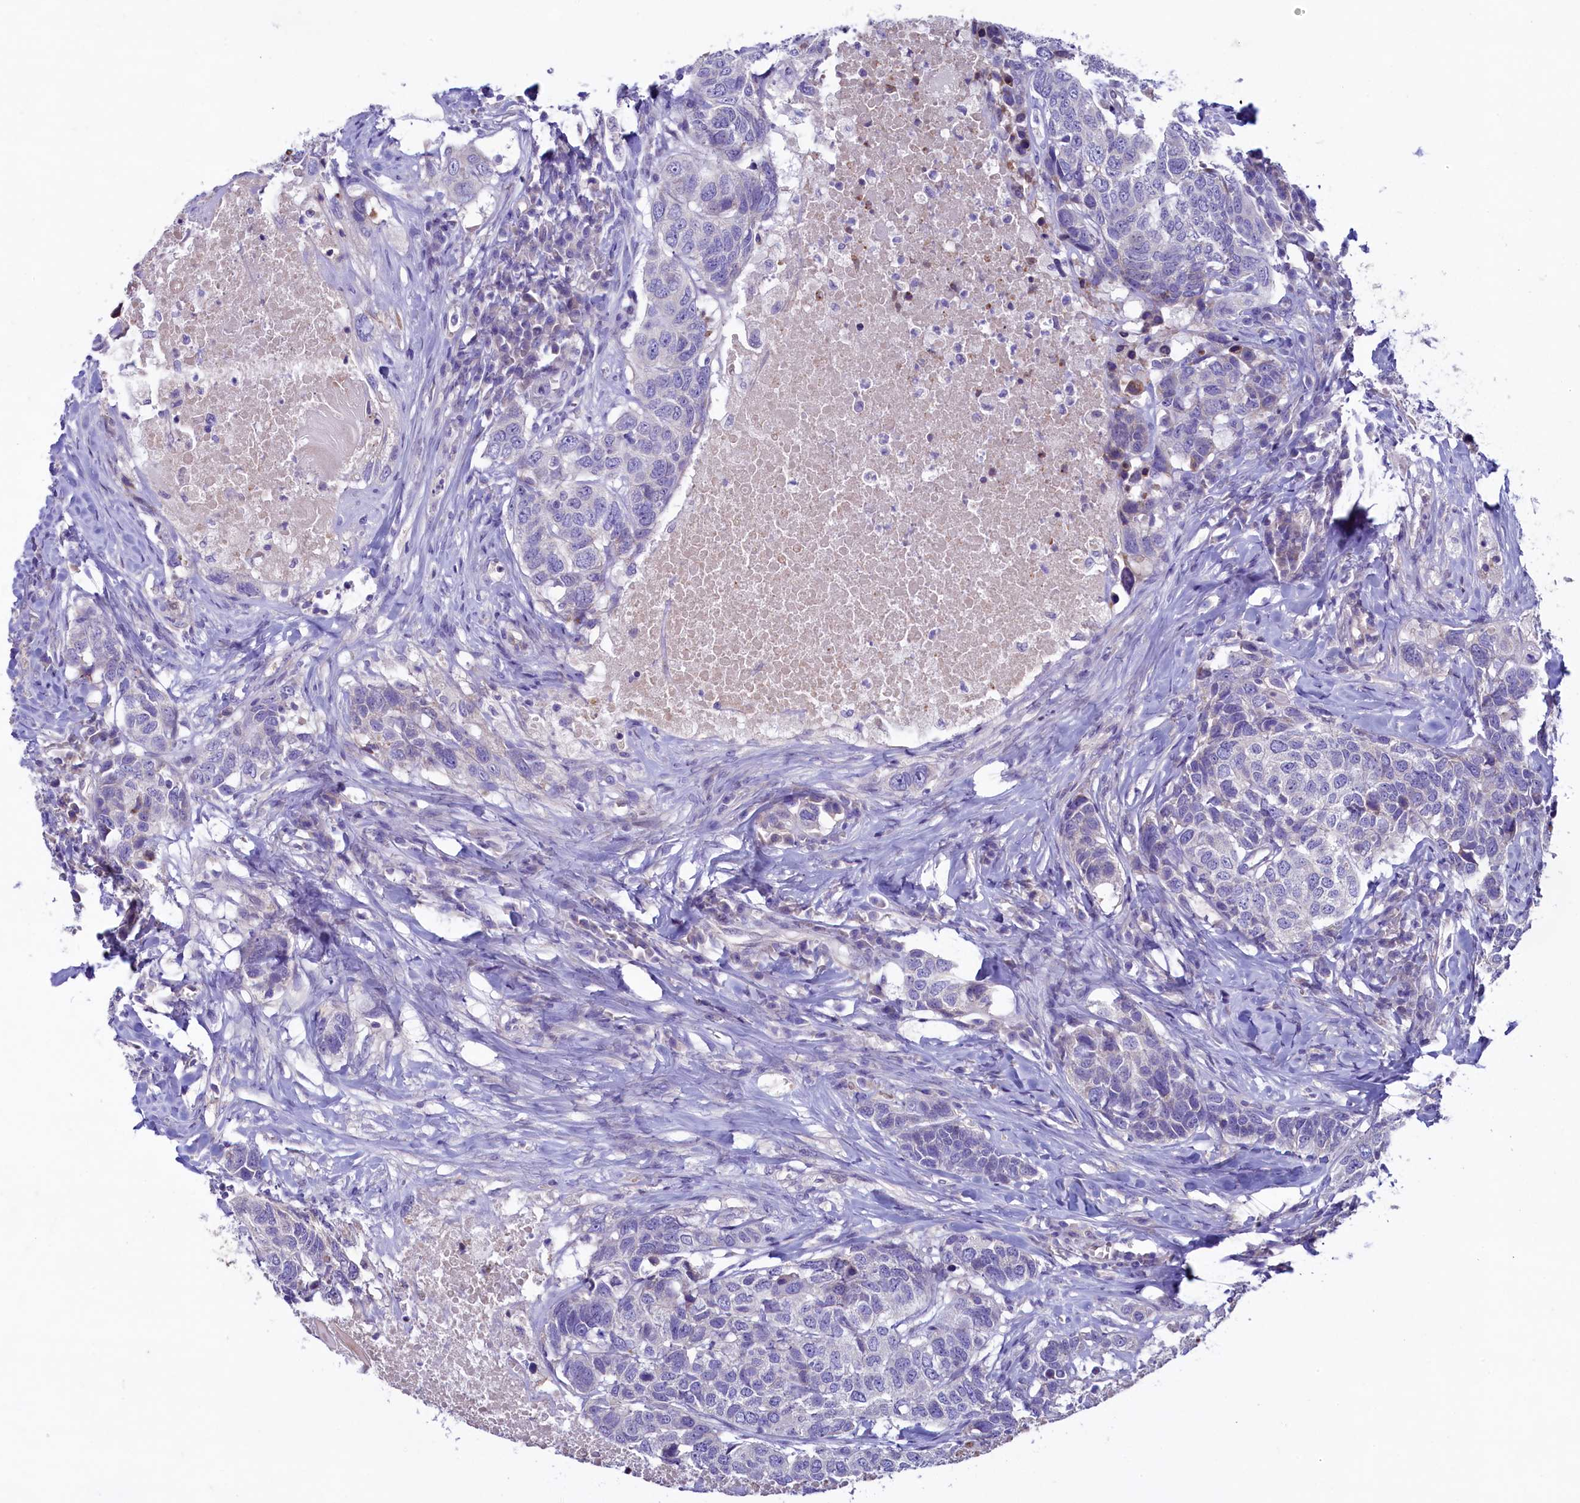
{"staining": {"intensity": "negative", "quantity": "none", "location": "none"}, "tissue": "head and neck cancer", "cell_type": "Tumor cells", "image_type": "cancer", "snomed": [{"axis": "morphology", "description": "Squamous cell carcinoma, NOS"}, {"axis": "topography", "description": "Head-Neck"}], "caption": "Tumor cells show no significant expression in squamous cell carcinoma (head and neck).", "gene": "KRBOX5", "patient": {"sex": "male", "age": 66}}